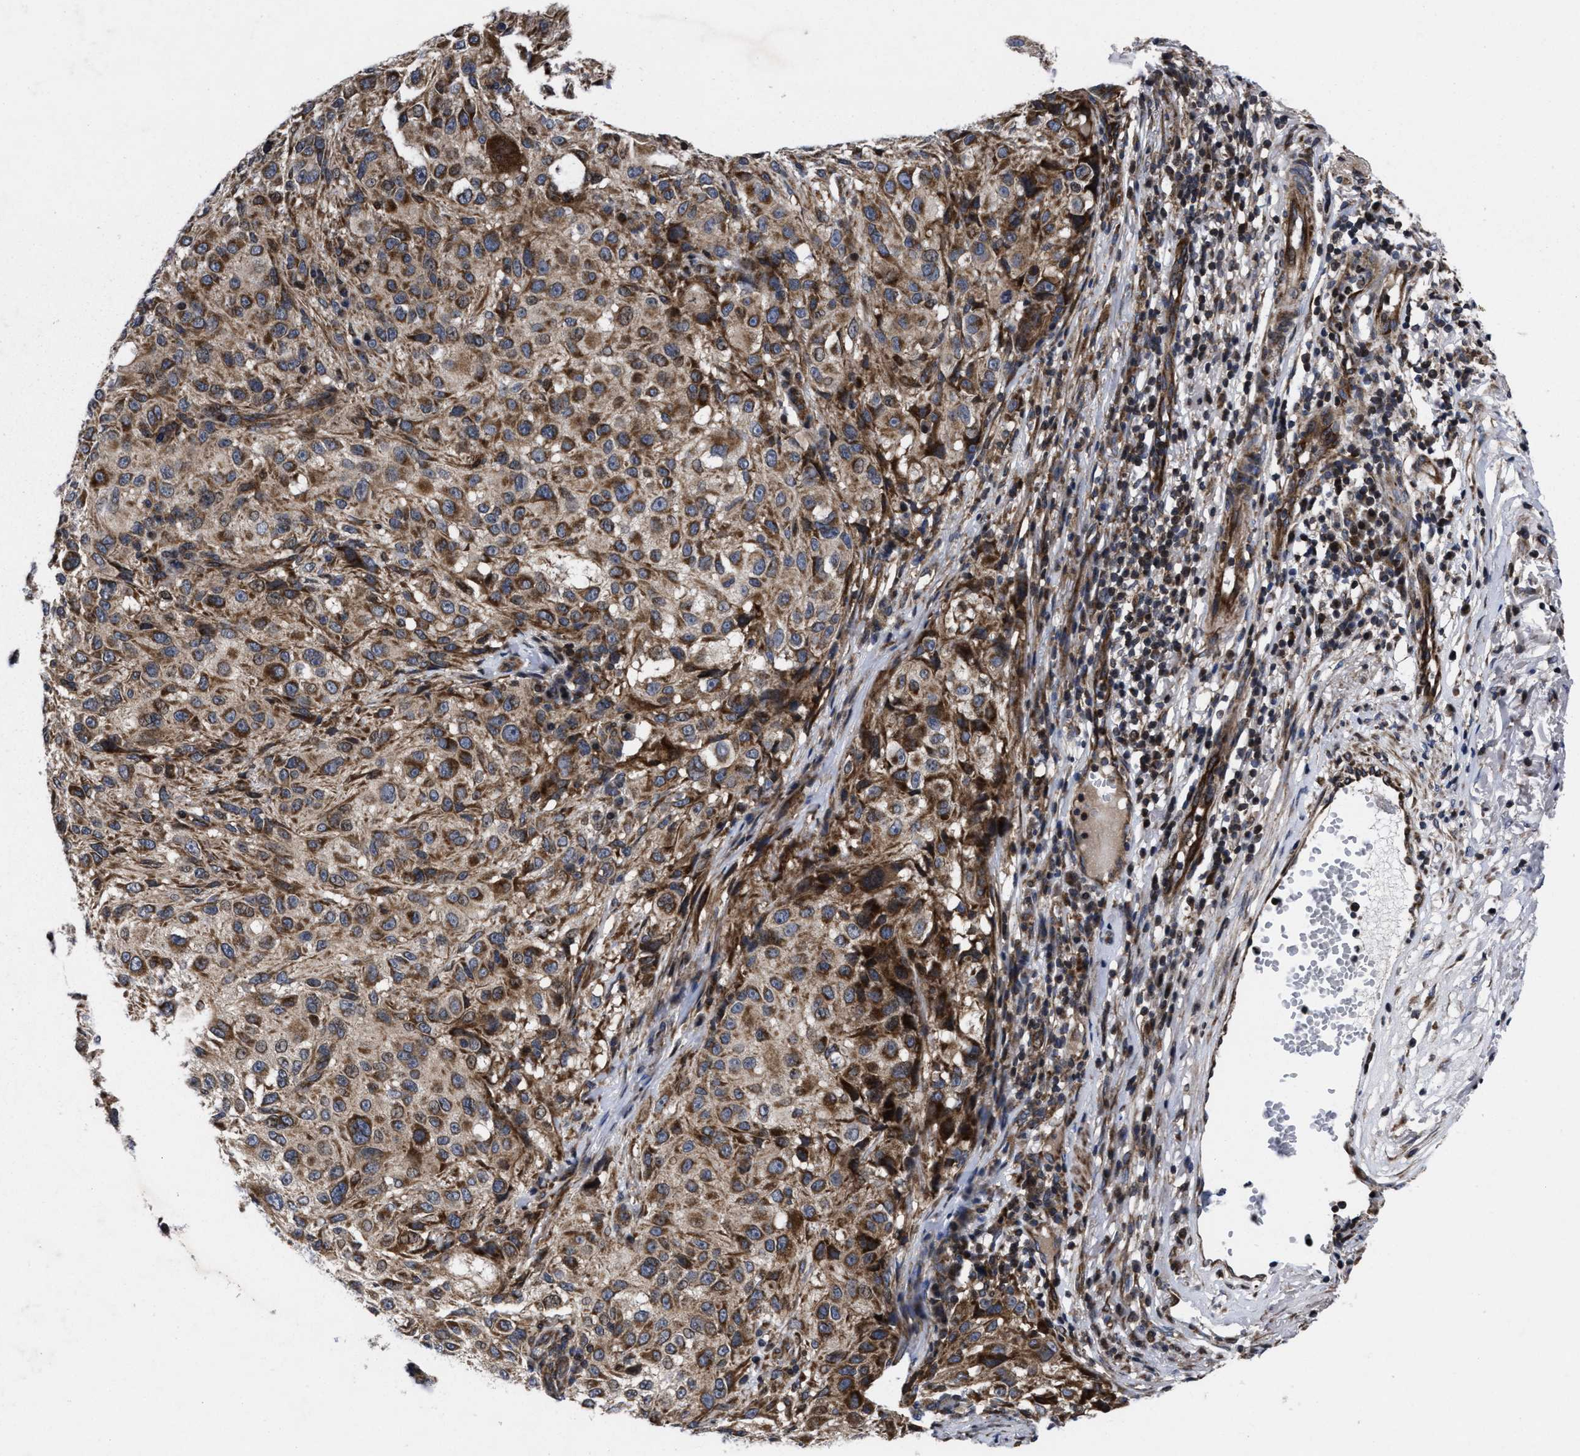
{"staining": {"intensity": "moderate", "quantity": ">75%", "location": "cytoplasmic/membranous"}, "tissue": "melanoma", "cell_type": "Tumor cells", "image_type": "cancer", "snomed": [{"axis": "morphology", "description": "Necrosis, NOS"}, {"axis": "morphology", "description": "Malignant melanoma, NOS"}, {"axis": "topography", "description": "Skin"}], "caption": "The micrograph reveals staining of melanoma, revealing moderate cytoplasmic/membranous protein expression (brown color) within tumor cells.", "gene": "MRPL50", "patient": {"sex": "female", "age": 87}}